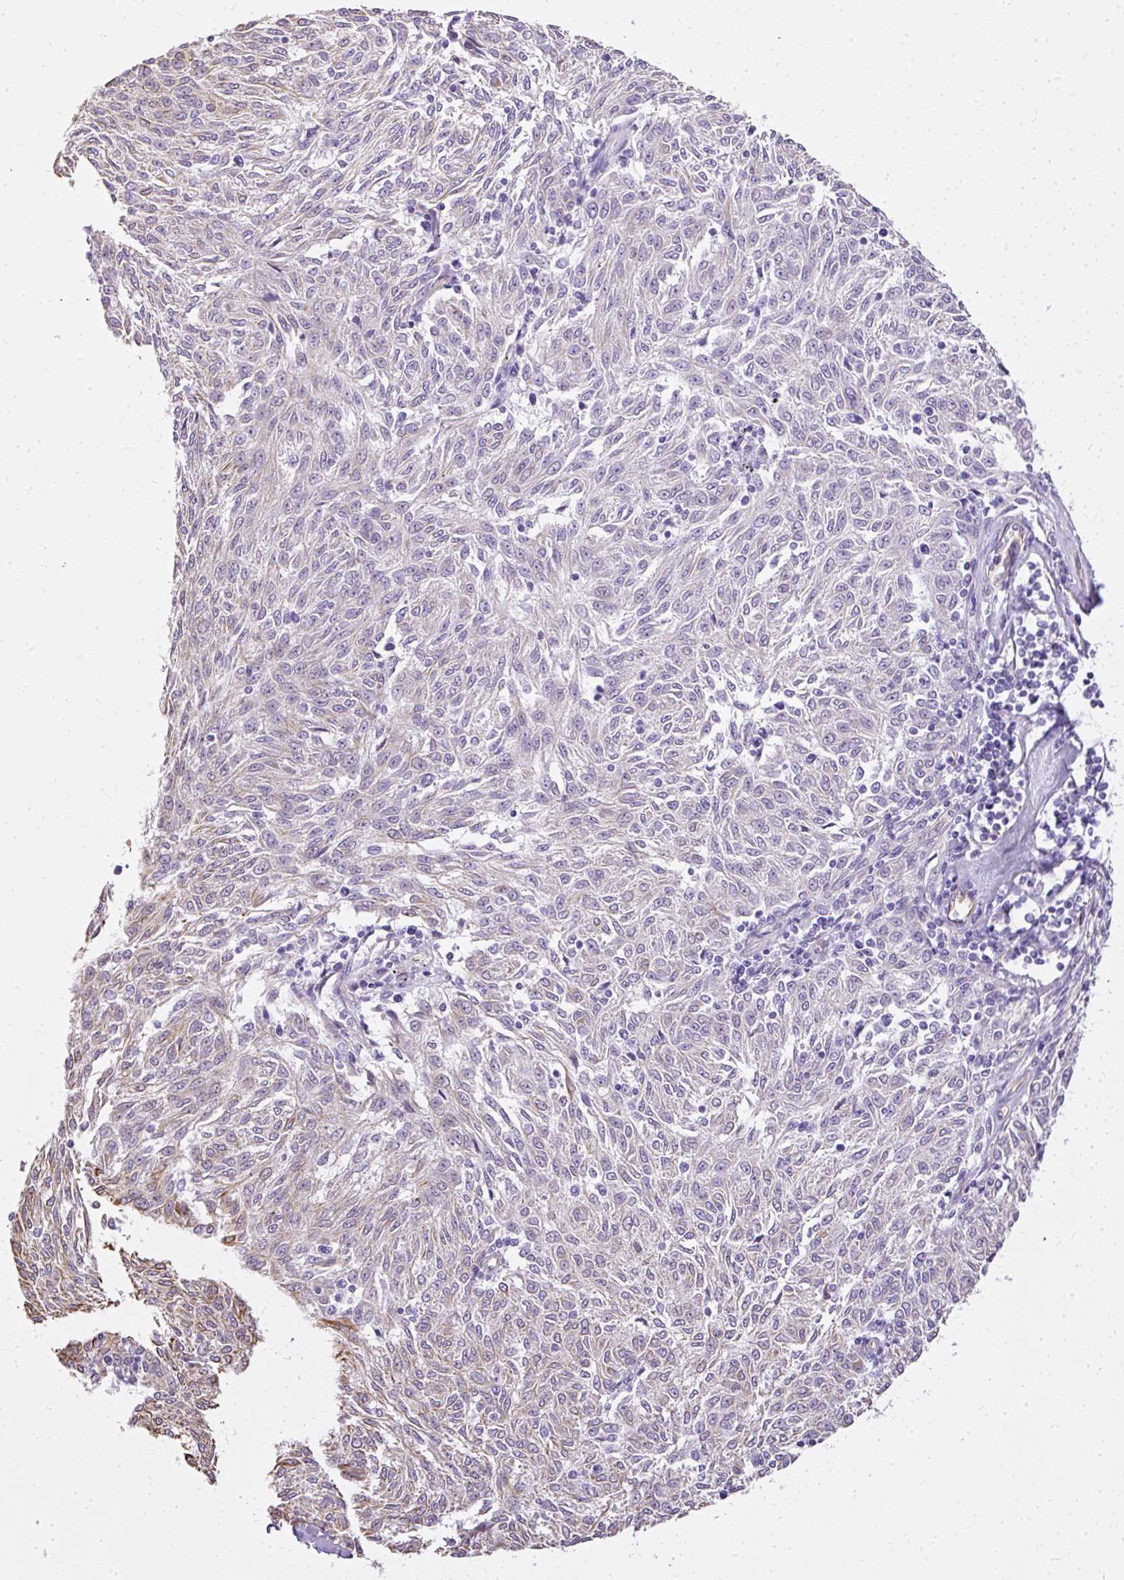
{"staining": {"intensity": "weak", "quantity": "<25%", "location": "cytoplasmic/membranous"}, "tissue": "melanoma", "cell_type": "Tumor cells", "image_type": "cancer", "snomed": [{"axis": "morphology", "description": "Malignant melanoma, NOS"}, {"axis": "topography", "description": "Skin"}], "caption": "Immunohistochemistry micrograph of neoplastic tissue: melanoma stained with DAB shows no significant protein staining in tumor cells.", "gene": "PLS1", "patient": {"sex": "female", "age": 72}}